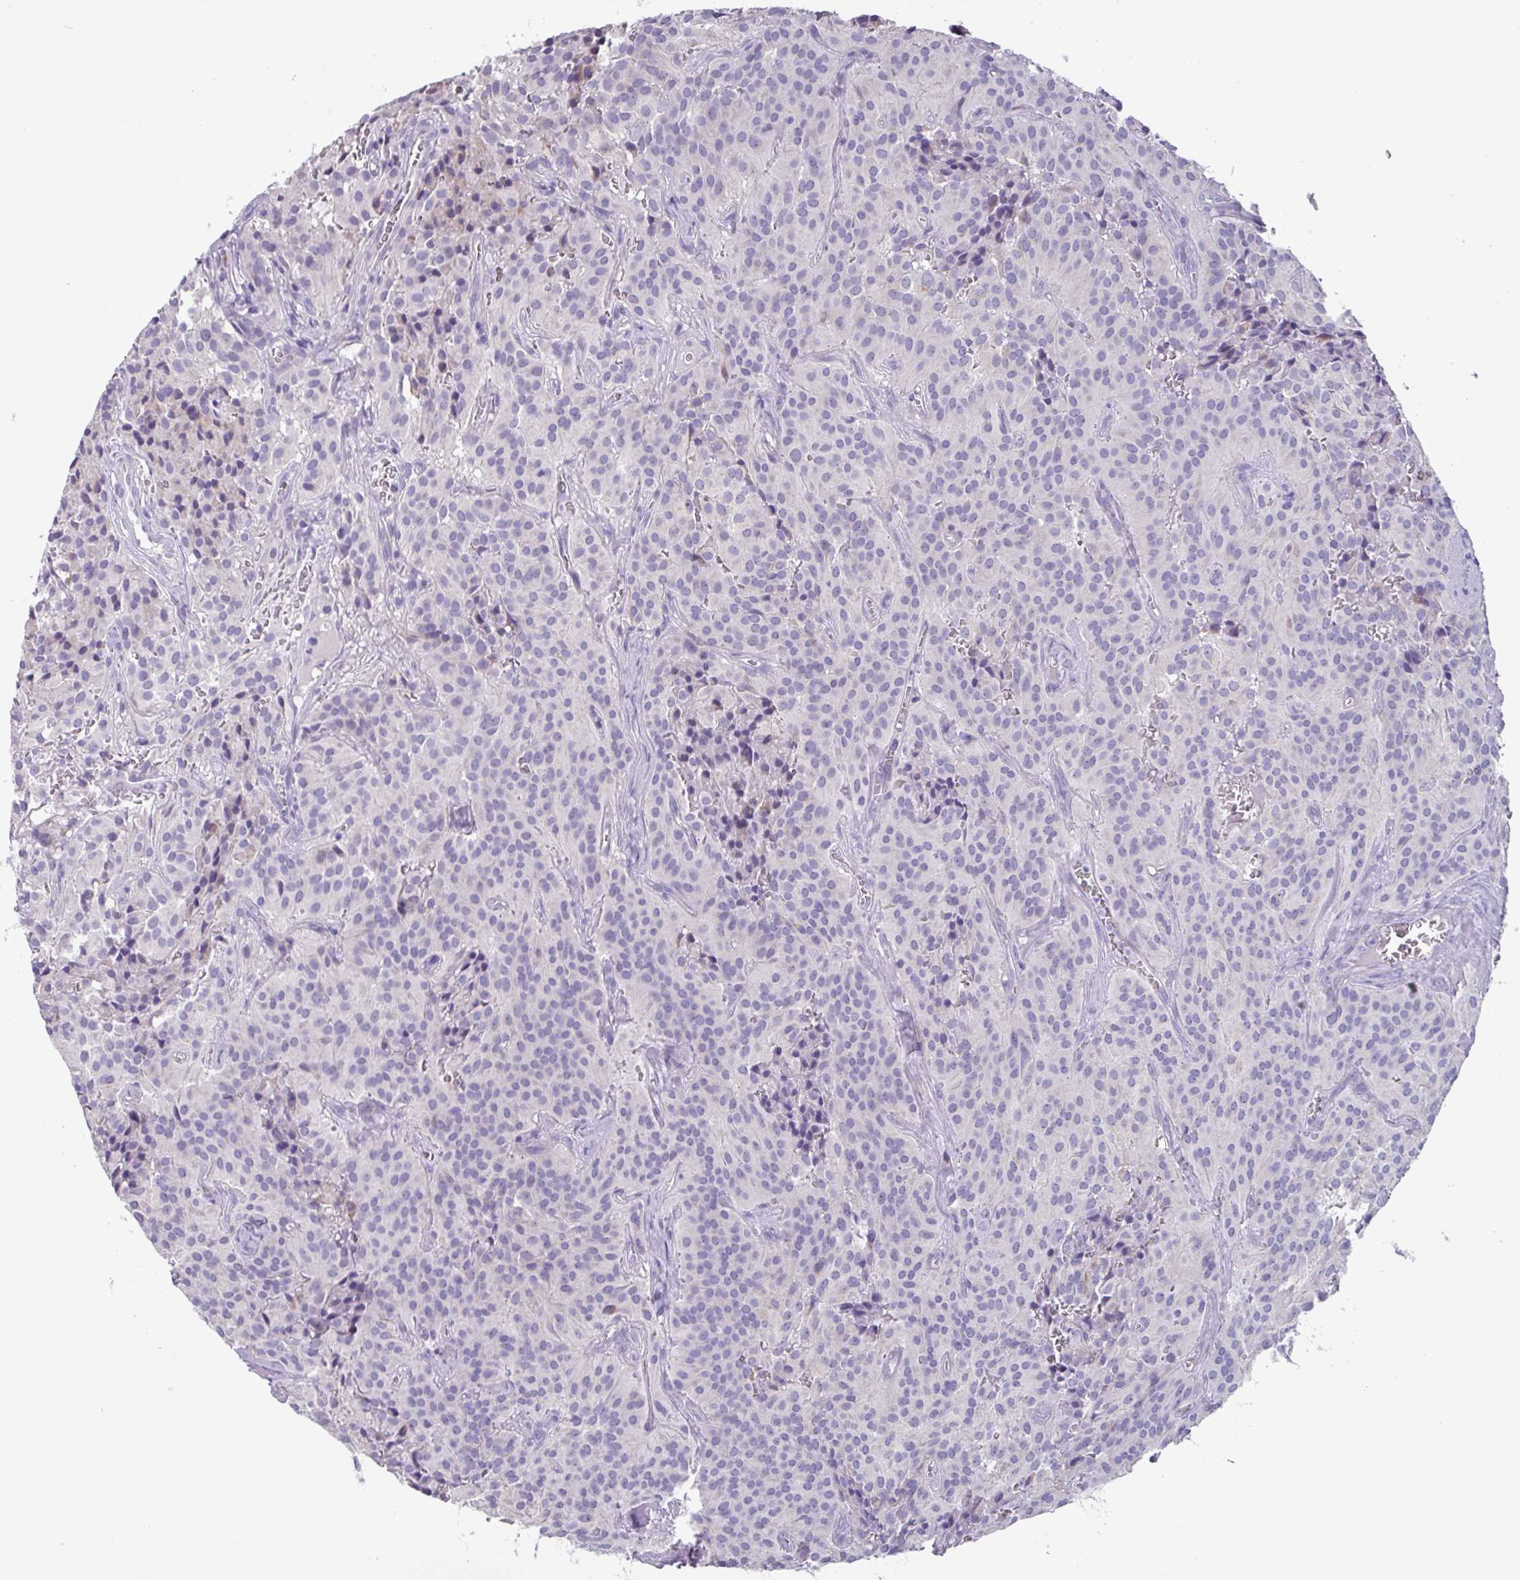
{"staining": {"intensity": "negative", "quantity": "none", "location": "none"}, "tissue": "glioma", "cell_type": "Tumor cells", "image_type": "cancer", "snomed": [{"axis": "morphology", "description": "Glioma, malignant, Low grade"}, {"axis": "topography", "description": "Brain"}], "caption": "Human malignant glioma (low-grade) stained for a protein using IHC reveals no positivity in tumor cells.", "gene": "MT-ND4", "patient": {"sex": "male", "age": 42}}